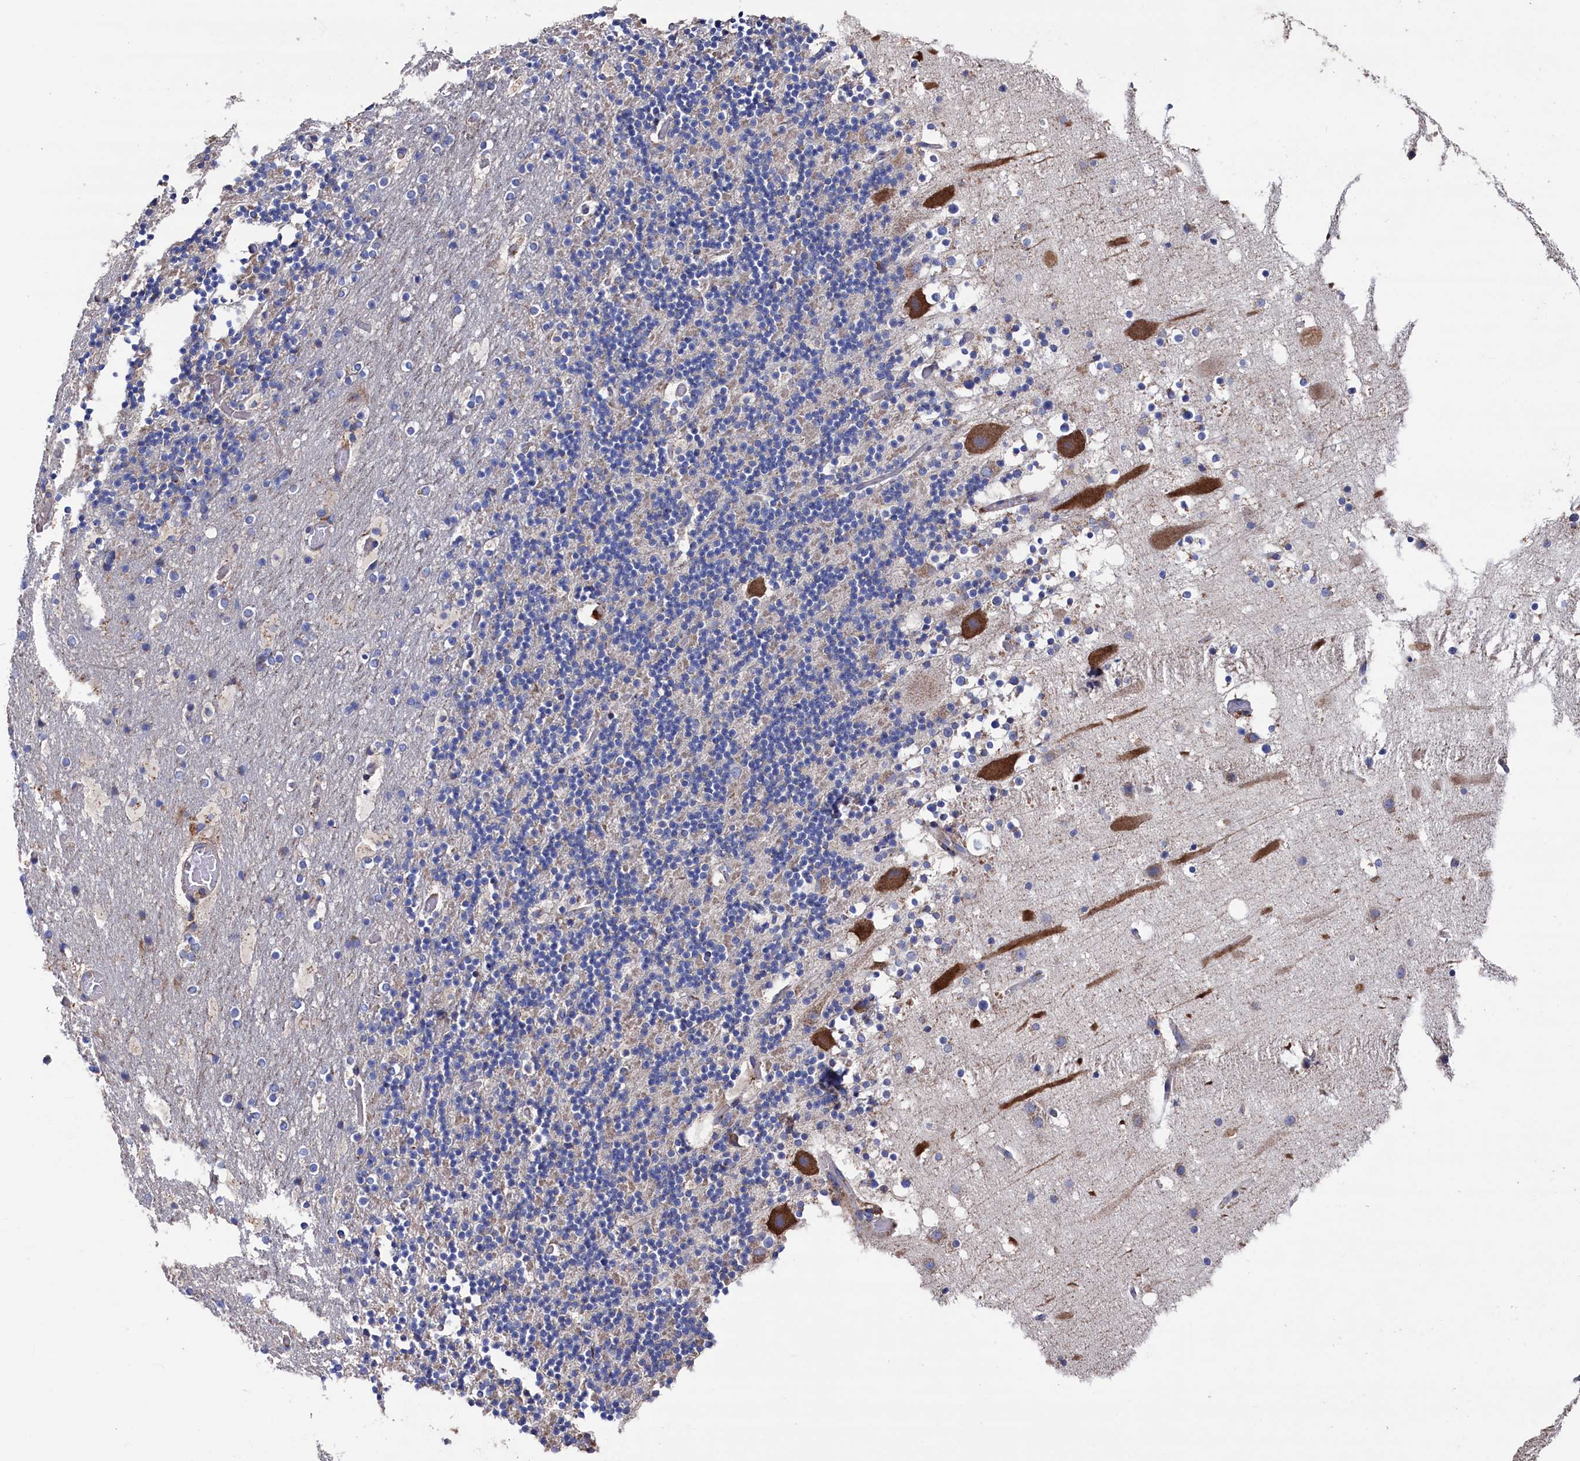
{"staining": {"intensity": "weak", "quantity": "25%-75%", "location": "cytoplasmic/membranous"}, "tissue": "cerebellum", "cell_type": "Cells in granular layer", "image_type": "normal", "snomed": [{"axis": "morphology", "description": "Normal tissue, NOS"}, {"axis": "topography", "description": "Cerebellum"}], "caption": "Protein expression by immunohistochemistry exhibits weak cytoplasmic/membranous staining in approximately 25%-75% of cells in granular layer in normal cerebellum.", "gene": "PRRC1", "patient": {"sex": "male", "age": 57}}